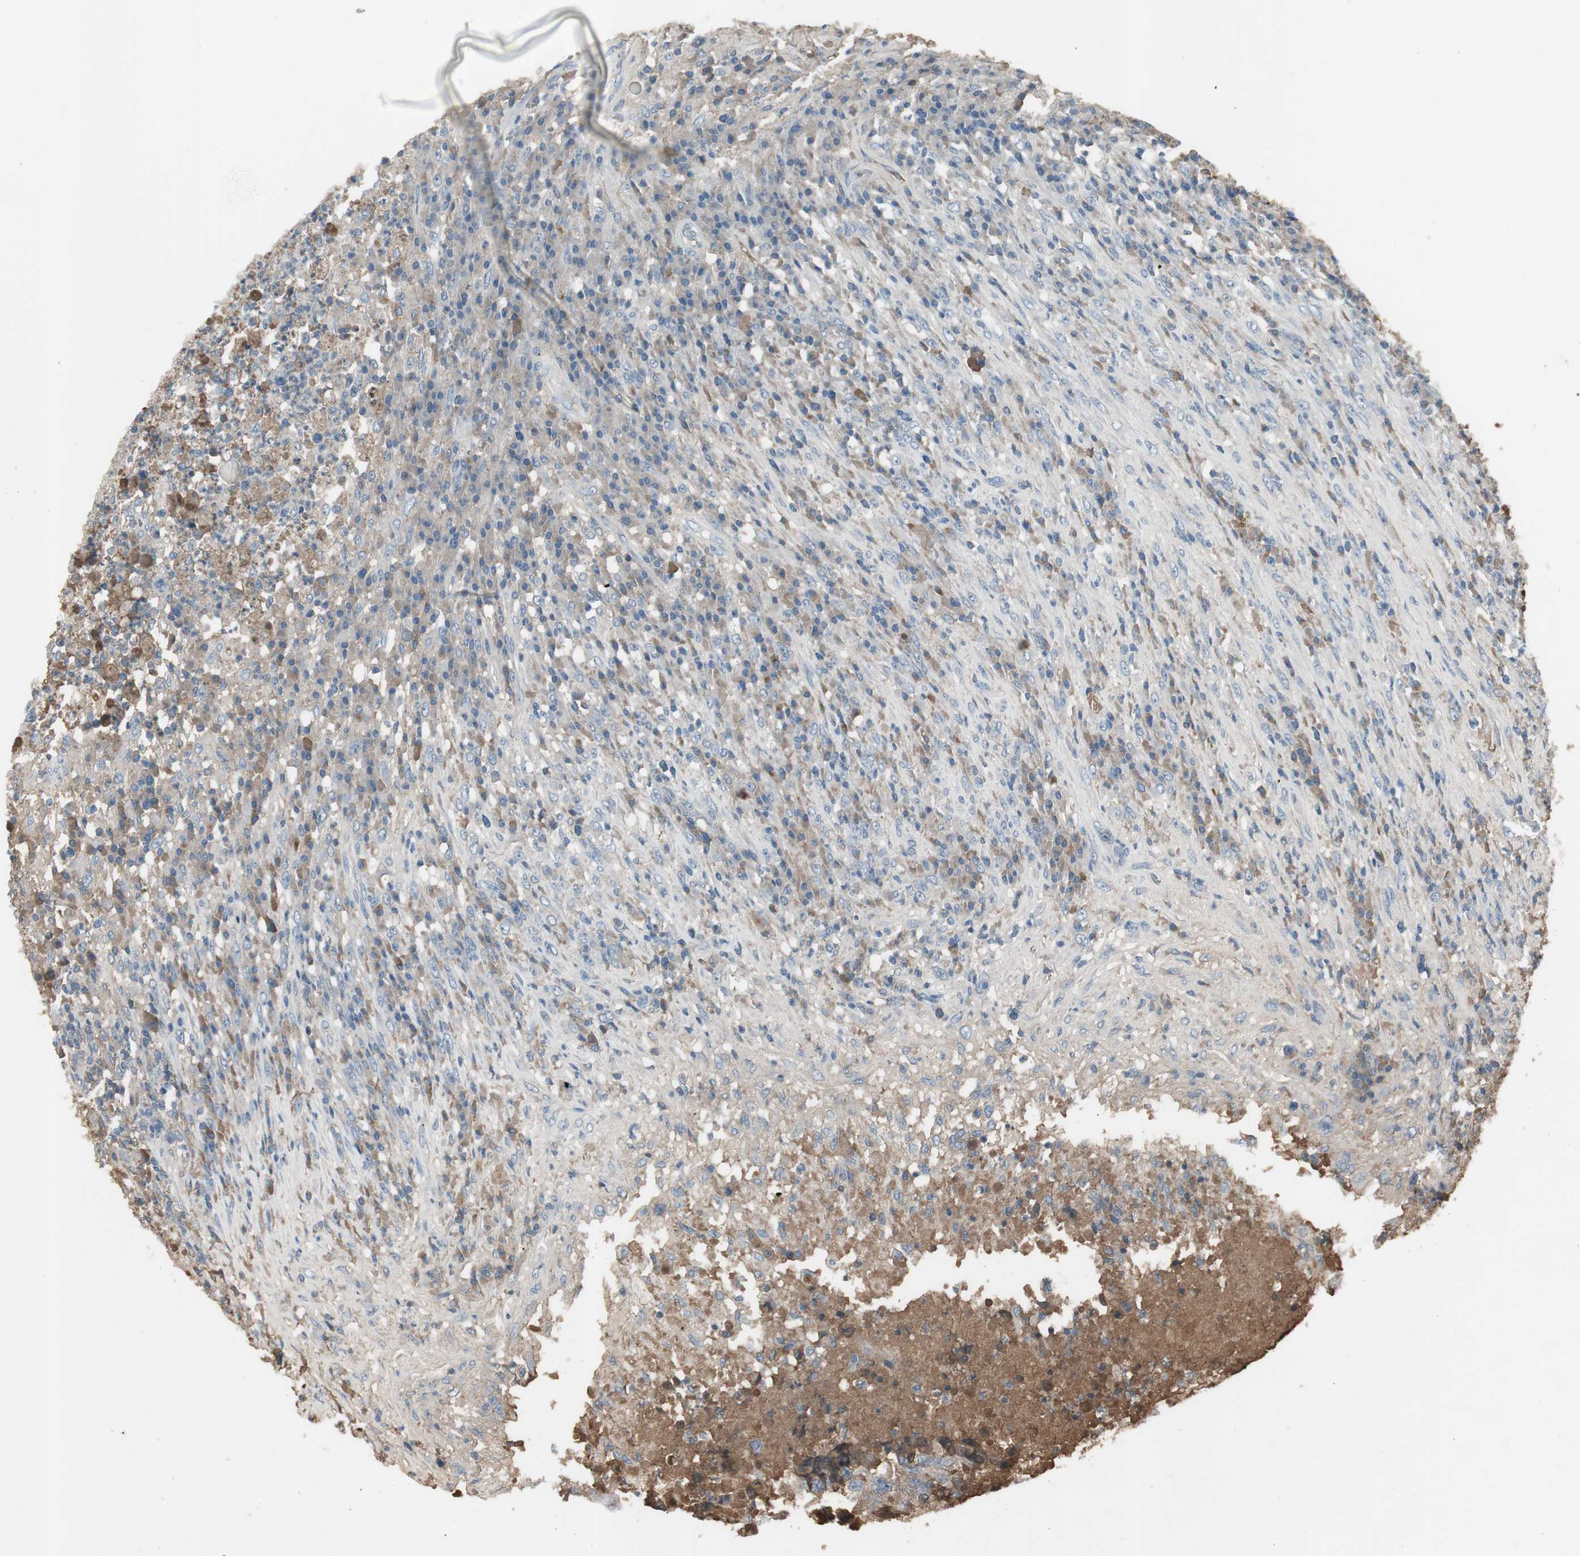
{"staining": {"intensity": "negative", "quantity": "none", "location": "none"}, "tissue": "testis cancer", "cell_type": "Tumor cells", "image_type": "cancer", "snomed": [{"axis": "morphology", "description": "Necrosis, NOS"}, {"axis": "morphology", "description": "Carcinoma, Embryonal, NOS"}, {"axis": "topography", "description": "Testis"}], "caption": "DAB (3,3'-diaminobenzidine) immunohistochemical staining of embryonal carcinoma (testis) shows no significant positivity in tumor cells.", "gene": "MMP14", "patient": {"sex": "male", "age": 19}}